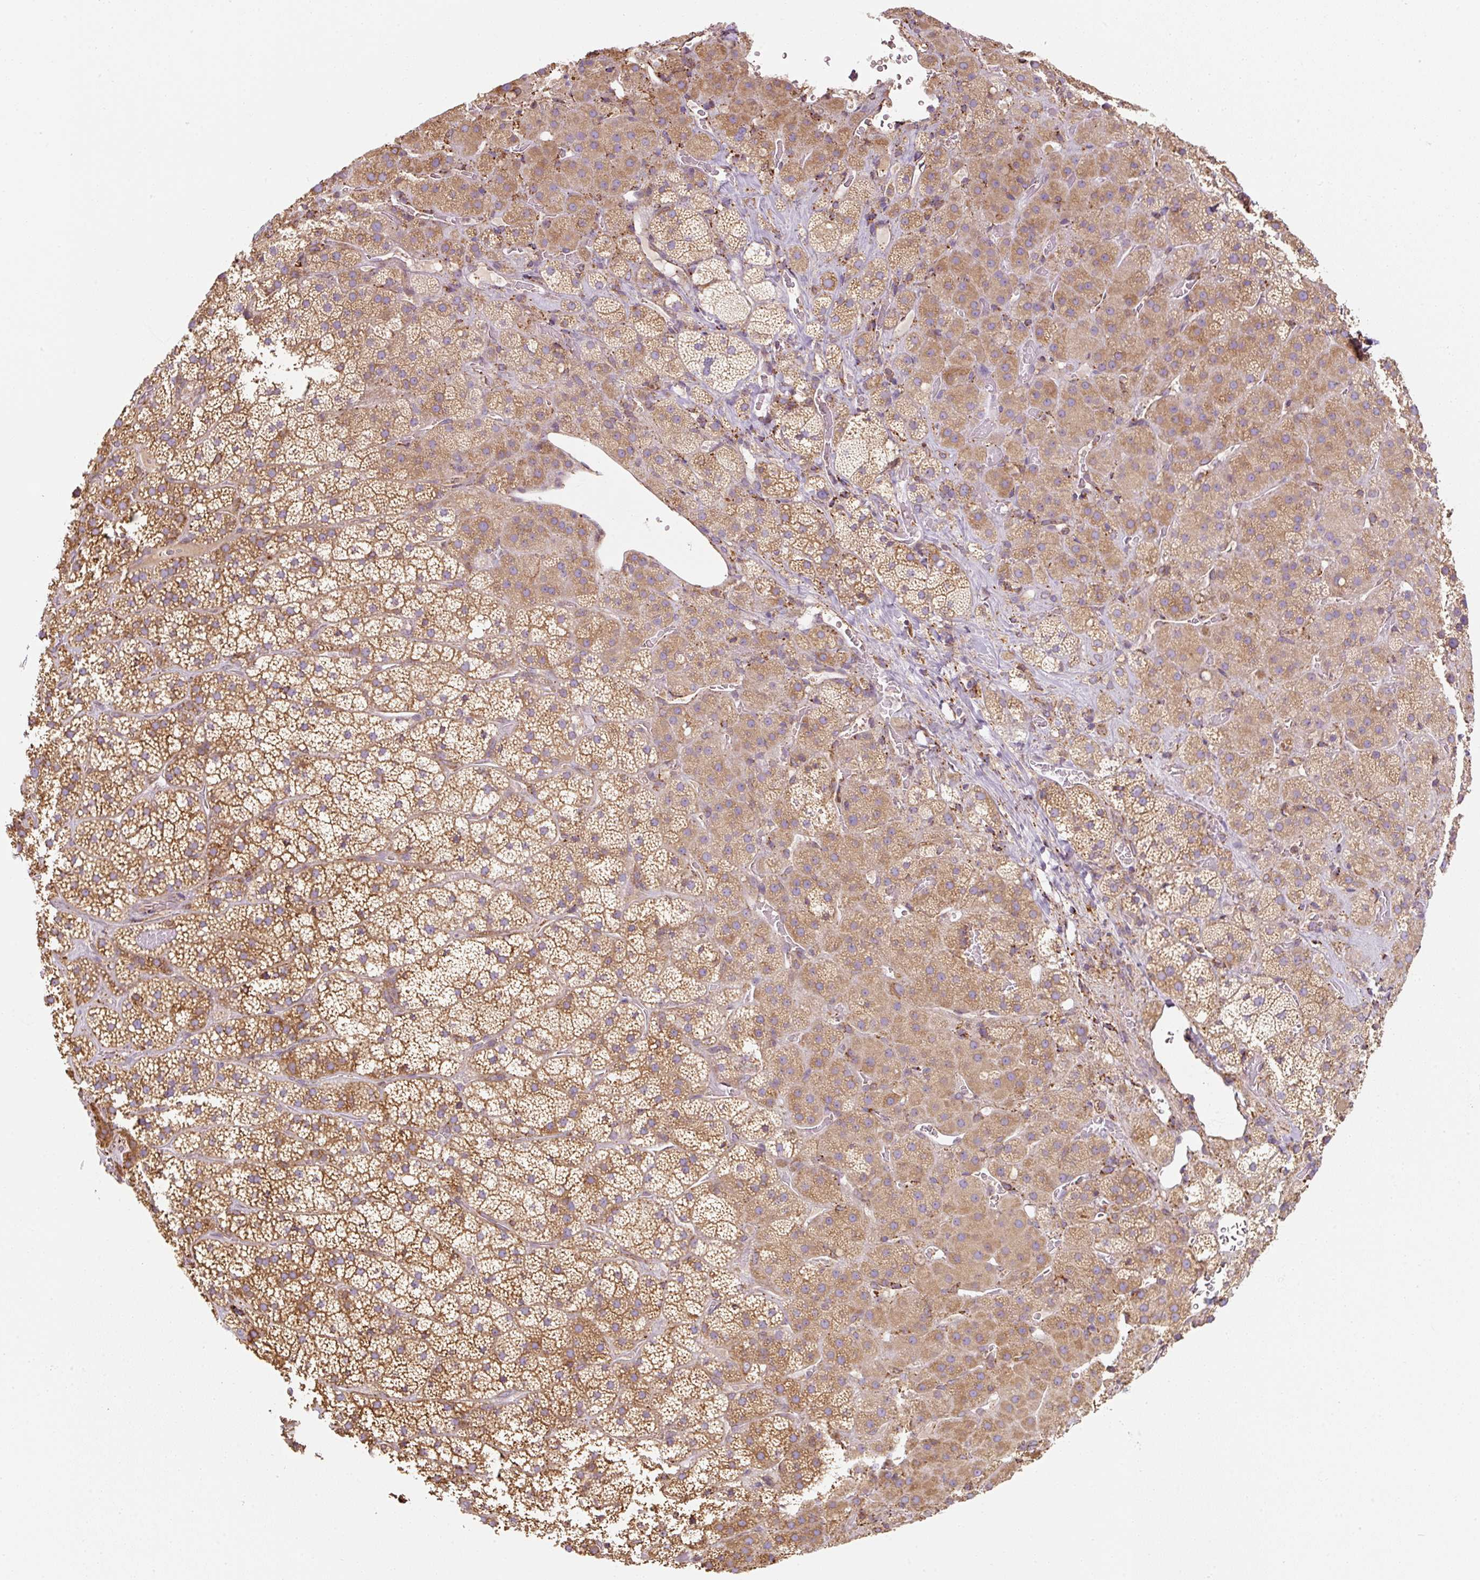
{"staining": {"intensity": "moderate", "quantity": ">75%", "location": "cytoplasmic/membranous"}, "tissue": "adrenal gland", "cell_type": "Glandular cells", "image_type": "normal", "snomed": [{"axis": "morphology", "description": "Normal tissue, NOS"}, {"axis": "topography", "description": "Adrenal gland"}], "caption": "An IHC histopathology image of benign tissue is shown. Protein staining in brown labels moderate cytoplasmic/membranous positivity in adrenal gland within glandular cells. (DAB IHC, brown staining for protein, blue staining for nuclei).", "gene": "PRKCSH", "patient": {"sex": "male", "age": 57}}